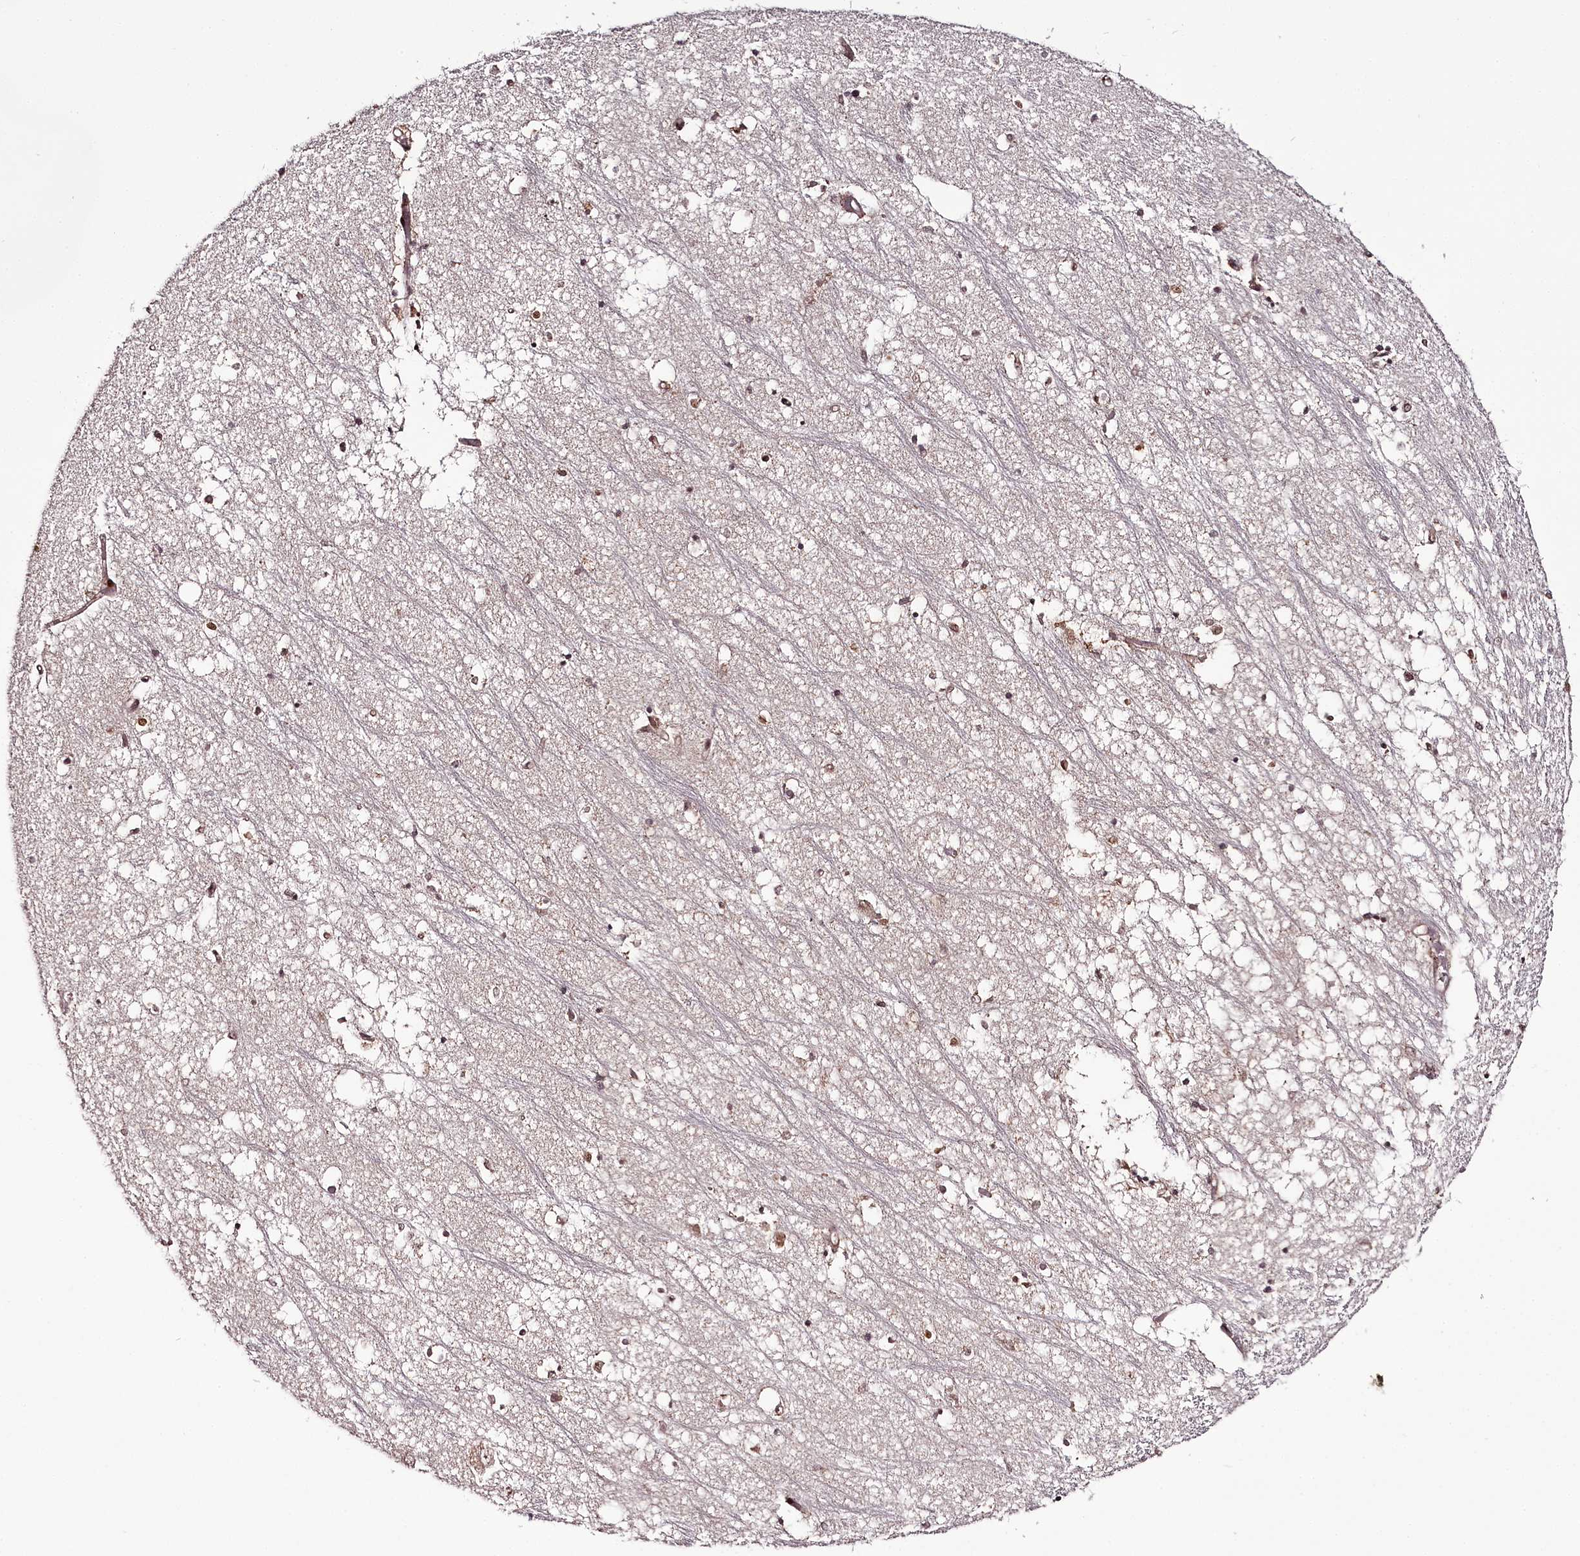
{"staining": {"intensity": "moderate", "quantity": "25%-75%", "location": "nuclear"}, "tissue": "hippocampus", "cell_type": "Glial cells", "image_type": "normal", "snomed": [{"axis": "morphology", "description": "Normal tissue, NOS"}, {"axis": "topography", "description": "Hippocampus"}], "caption": "Protein expression analysis of benign human hippocampus reveals moderate nuclear staining in approximately 25%-75% of glial cells. The staining was performed using DAB (3,3'-diaminobenzidine), with brown indicating positive protein expression. Nuclei are stained blue with hematoxylin.", "gene": "THYN1", "patient": {"sex": "male", "age": 70}}